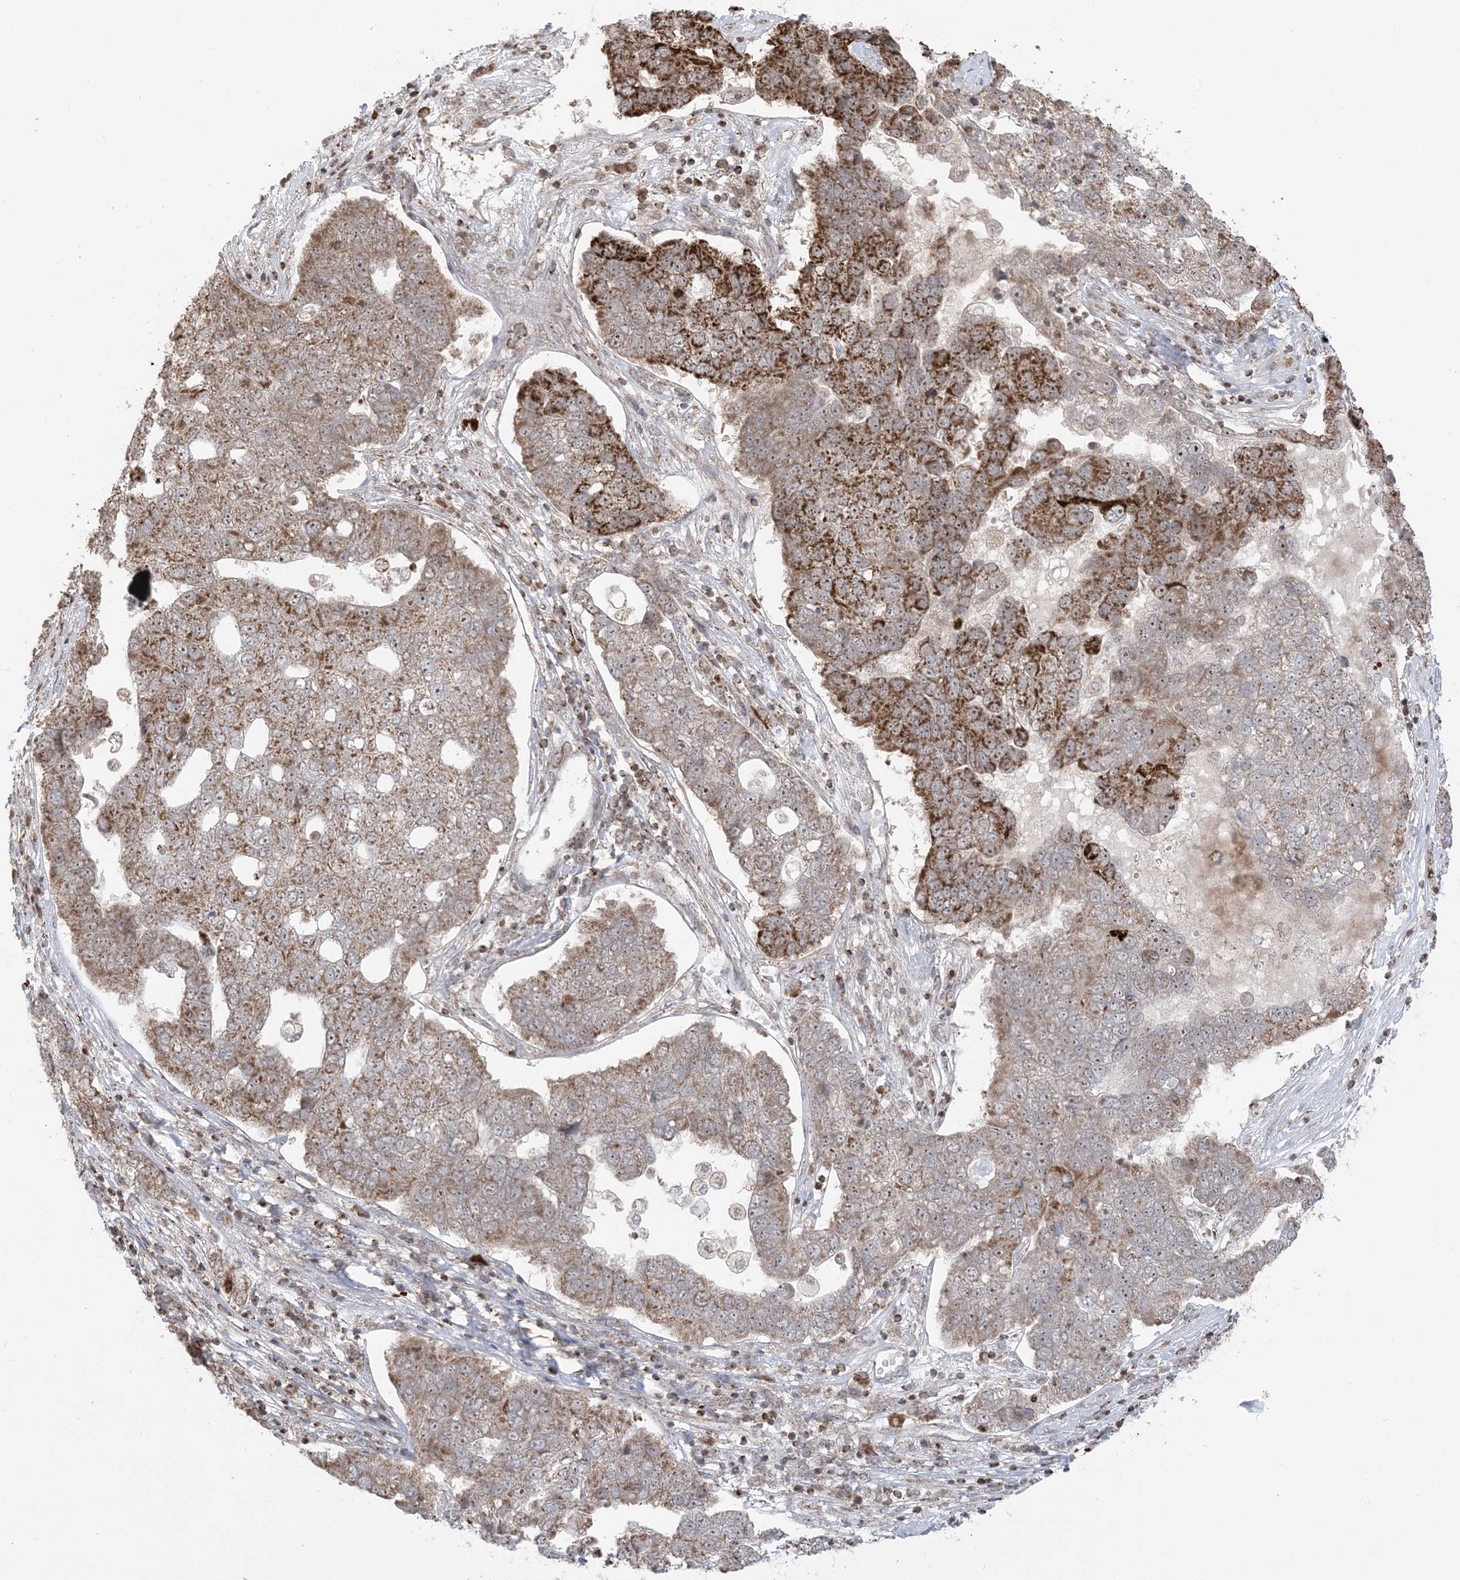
{"staining": {"intensity": "moderate", "quantity": ">75%", "location": "cytoplasmic/membranous,nuclear"}, "tissue": "pancreatic cancer", "cell_type": "Tumor cells", "image_type": "cancer", "snomed": [{"axis": "morphology", "description": "Adenocarcinoma, NOS"}, {"axis": "topography", "description": "Pancreas"}], "caption": "About >75% of tumor cells in human pancreatic adenocarcinoma display moderate cytoplasmic/membranous and nuclear protein positivity as visualized by brown immunohistochemical staining.", "gene": "MAPKBP1", "patient": {"sex": "female", "age": 61}}